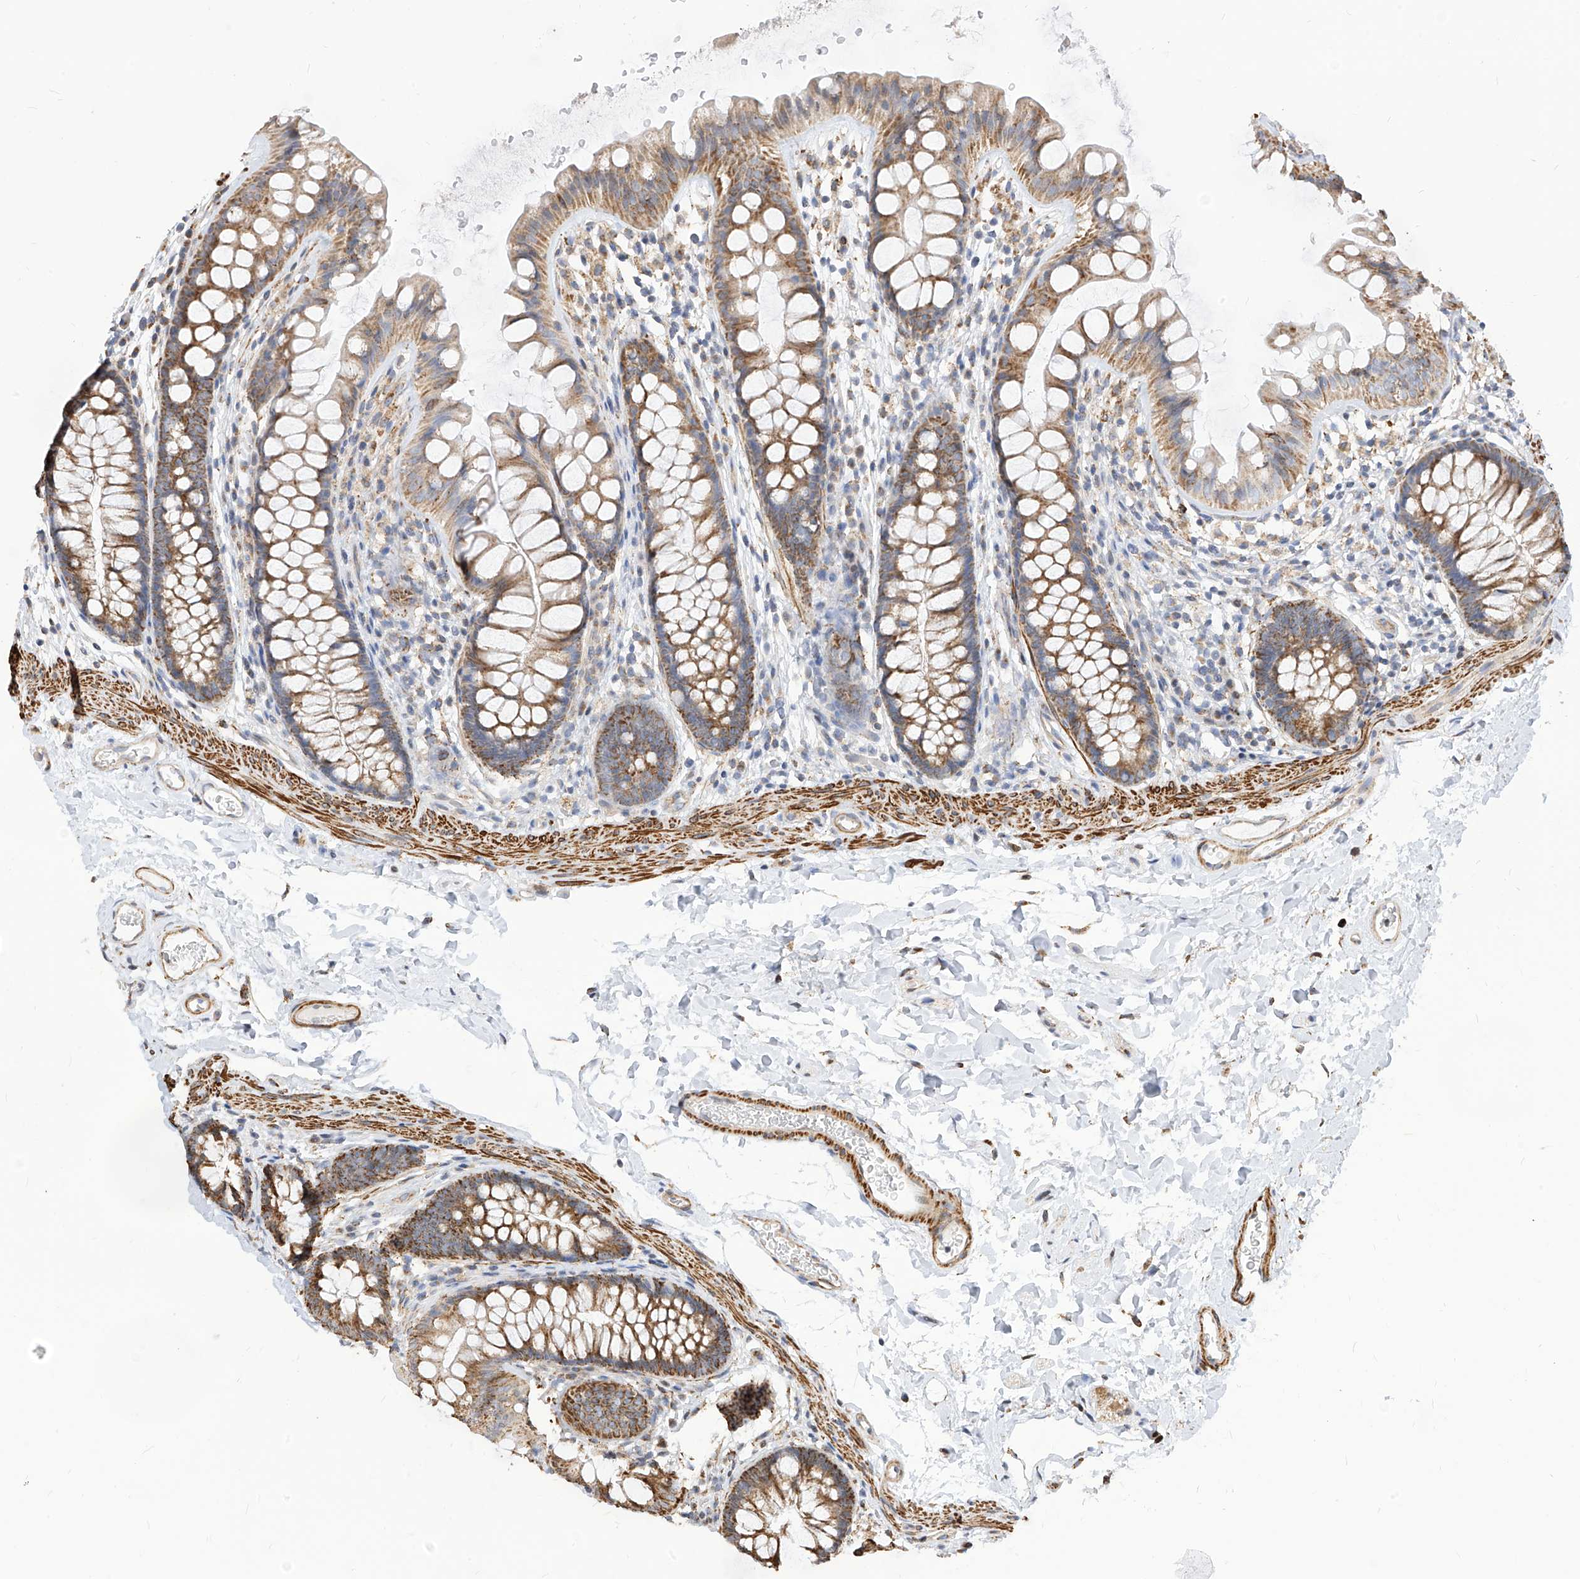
{"staining": {"intensity": "moderate", "quantity": ">75%", "location": "cytoplasmic/membranous"}, "tissue": "colon", "cell_type": "Endothelial cells", "image_type": "normal", "snomed": [{"axis": "morphology", "description": "Normal tissue, NOS"}, {"axis": "topography", "description": "Colon"}], "caption": "Moderate cytoplasmic/membranous expression is identified in about >75% of endothelial cells in benign colon.", "gene": "TTLL8", "patient": {"sex": "female", "age": 62}}